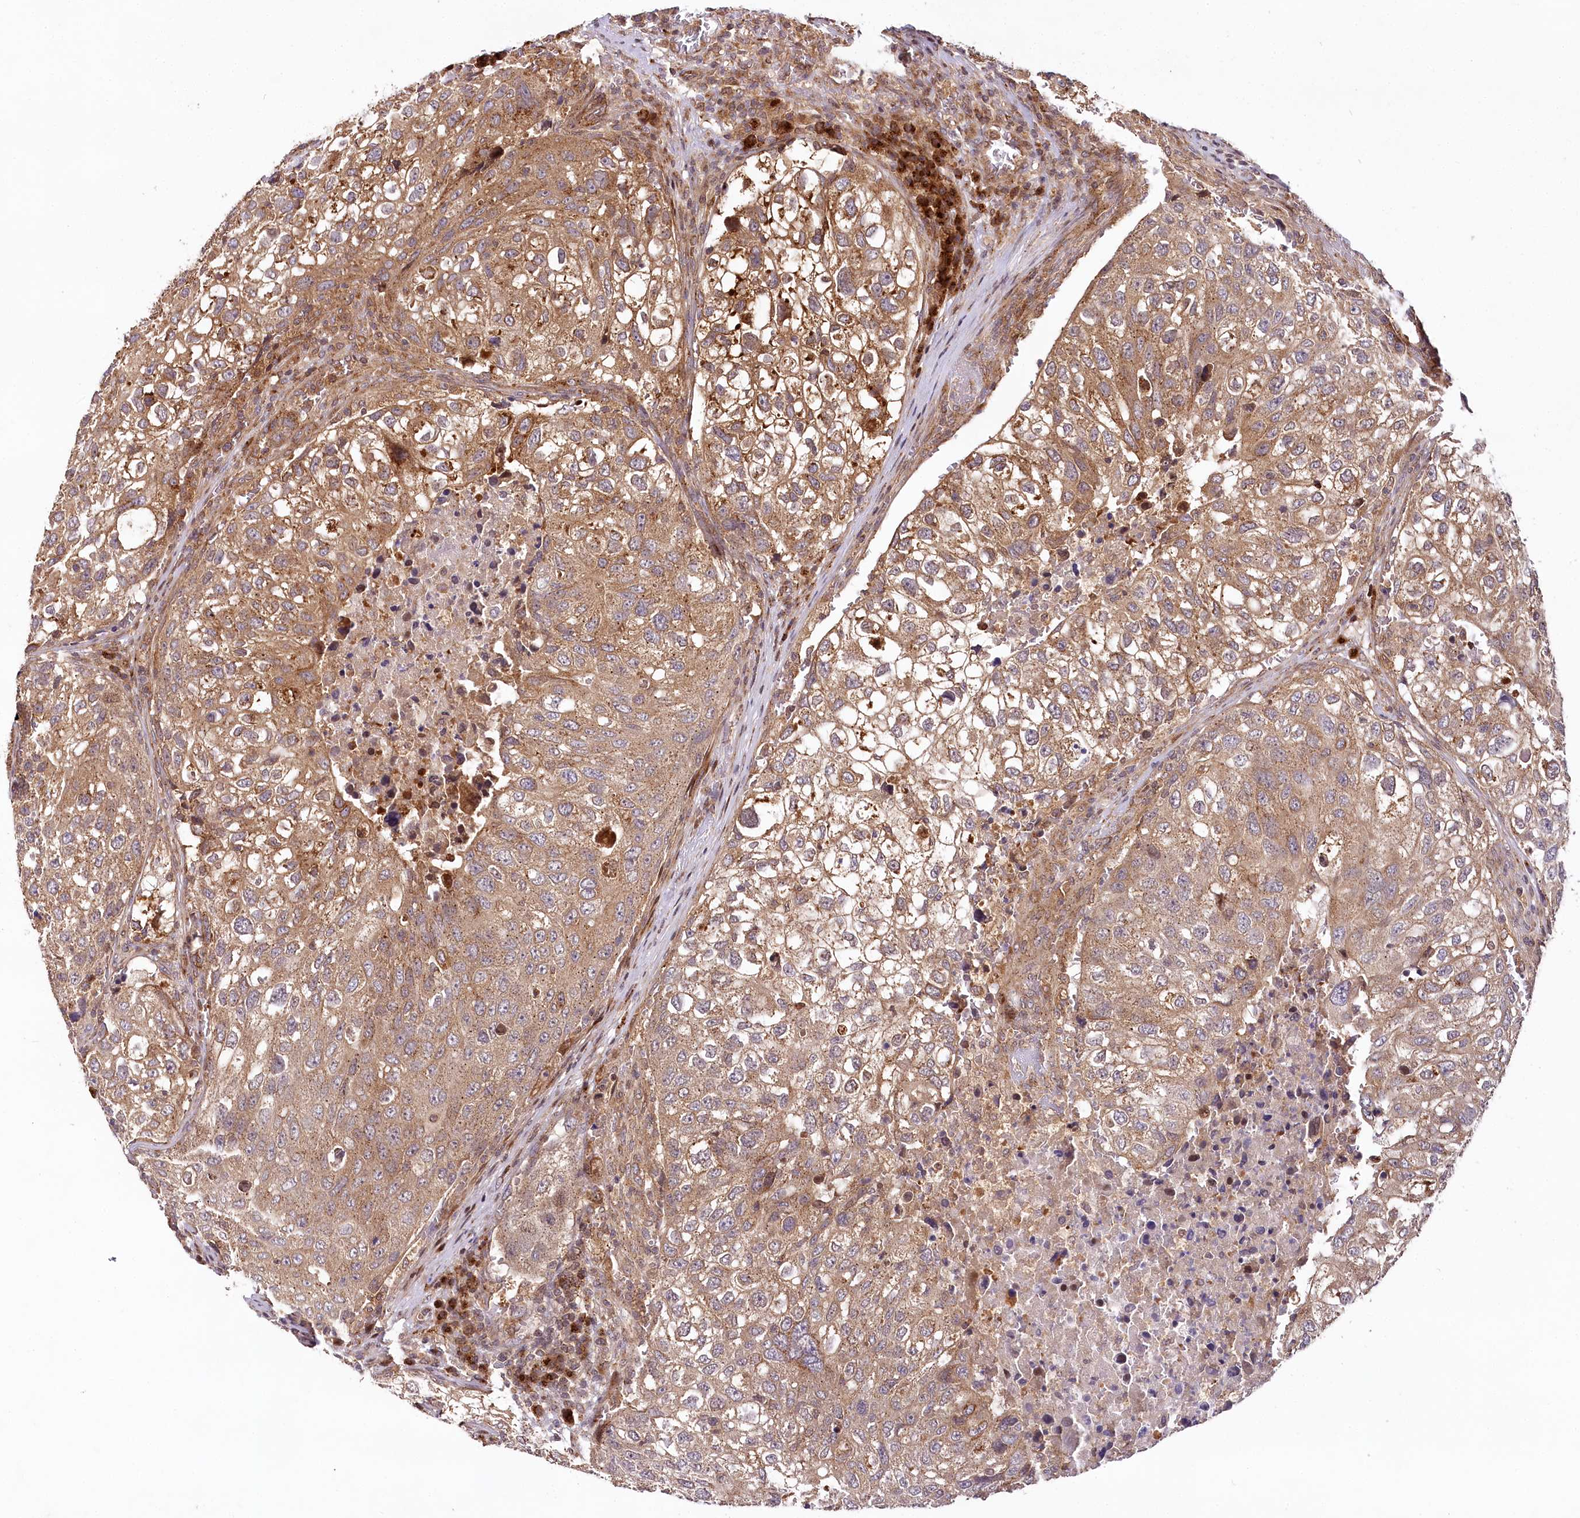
{"staining": {"intensity": "moderate", "quantity": ">75%", "location": "cytoplasmic/membranous"}, "tissue": "urothelial cancer", "cell_type": "Tumor cells", "image_type": "cancer", "snomed": [{"axis": "morphology", "description": "Urothelial carcinoma, High grade"}, {"axis": "topography", "description": "Lymph node"}, {"axis": "topography", "description": "Urinary bladder"}], "caption": "IHC of human high-grade urothelial carcinoma exhibits medium levels of moderate cytoplasmic/membranous staining in about >75% of tumor cells.", "gene": "COPG1", "patient": {"sex": "male", "age": 51}}